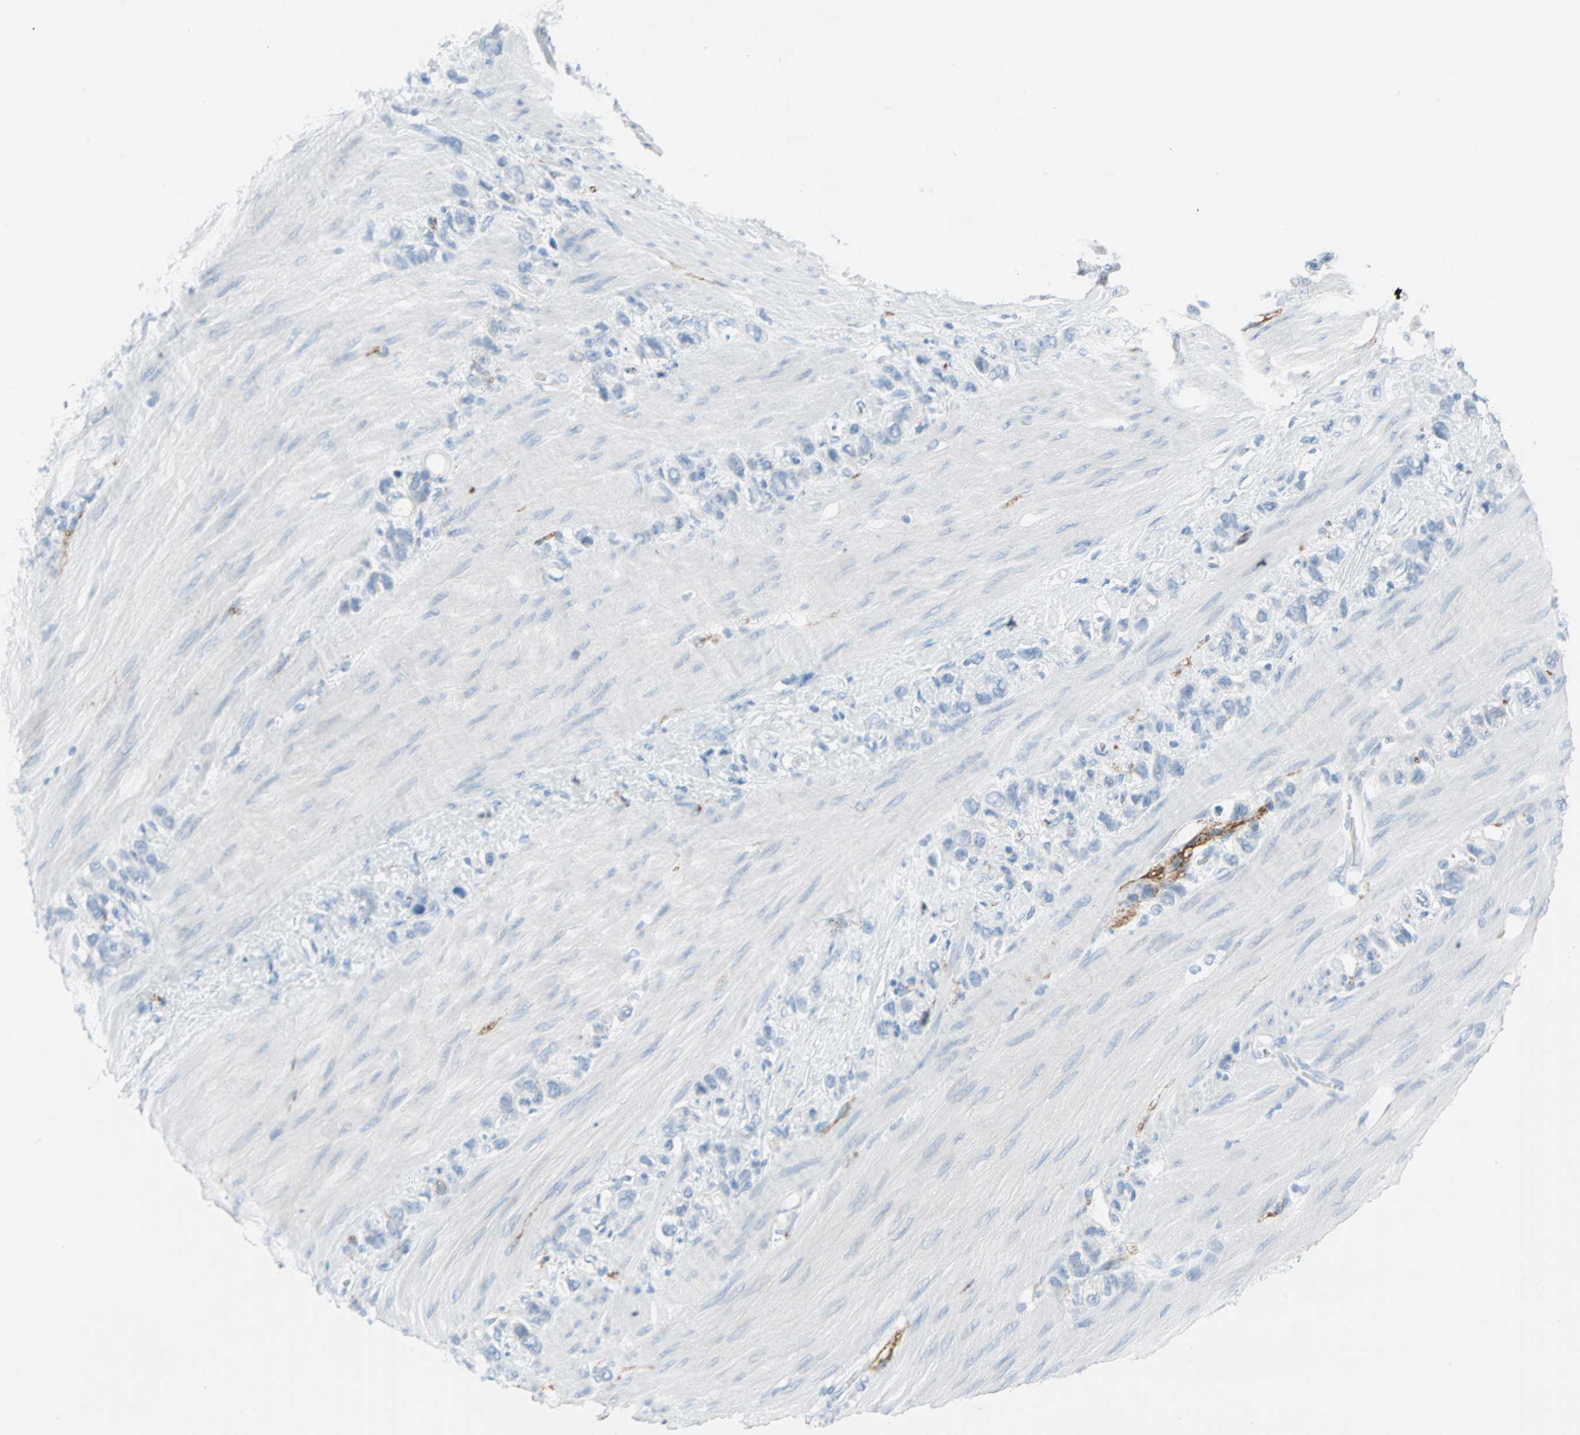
{"staining": {"intensity": "negative", "quantity": "none", "location": "none"}, "tissue": "stomach cancer", "cell_type": "Tumor cells", "image_type": "cancer", "snomed": [{"axis": "morphology", "description": "Normal tissue, NOS"}, {"axis": "morphology", "description": "Adenocarcinoma, NOS"}, {"axis": "morphology", "description": "Adenocarcinoma, High grade"}, {"axis": "topography", "description": "Stomach, upper"}, {"axis": "topography", "description": "Stomach"}], "caption": "IHC image of human adenocarcinoma (stomach) stained for a protein (brown), which exhibits no positivity in tumor cells.", "gene": "STX1A", "patient": {"sex": "female", "age": 65}}